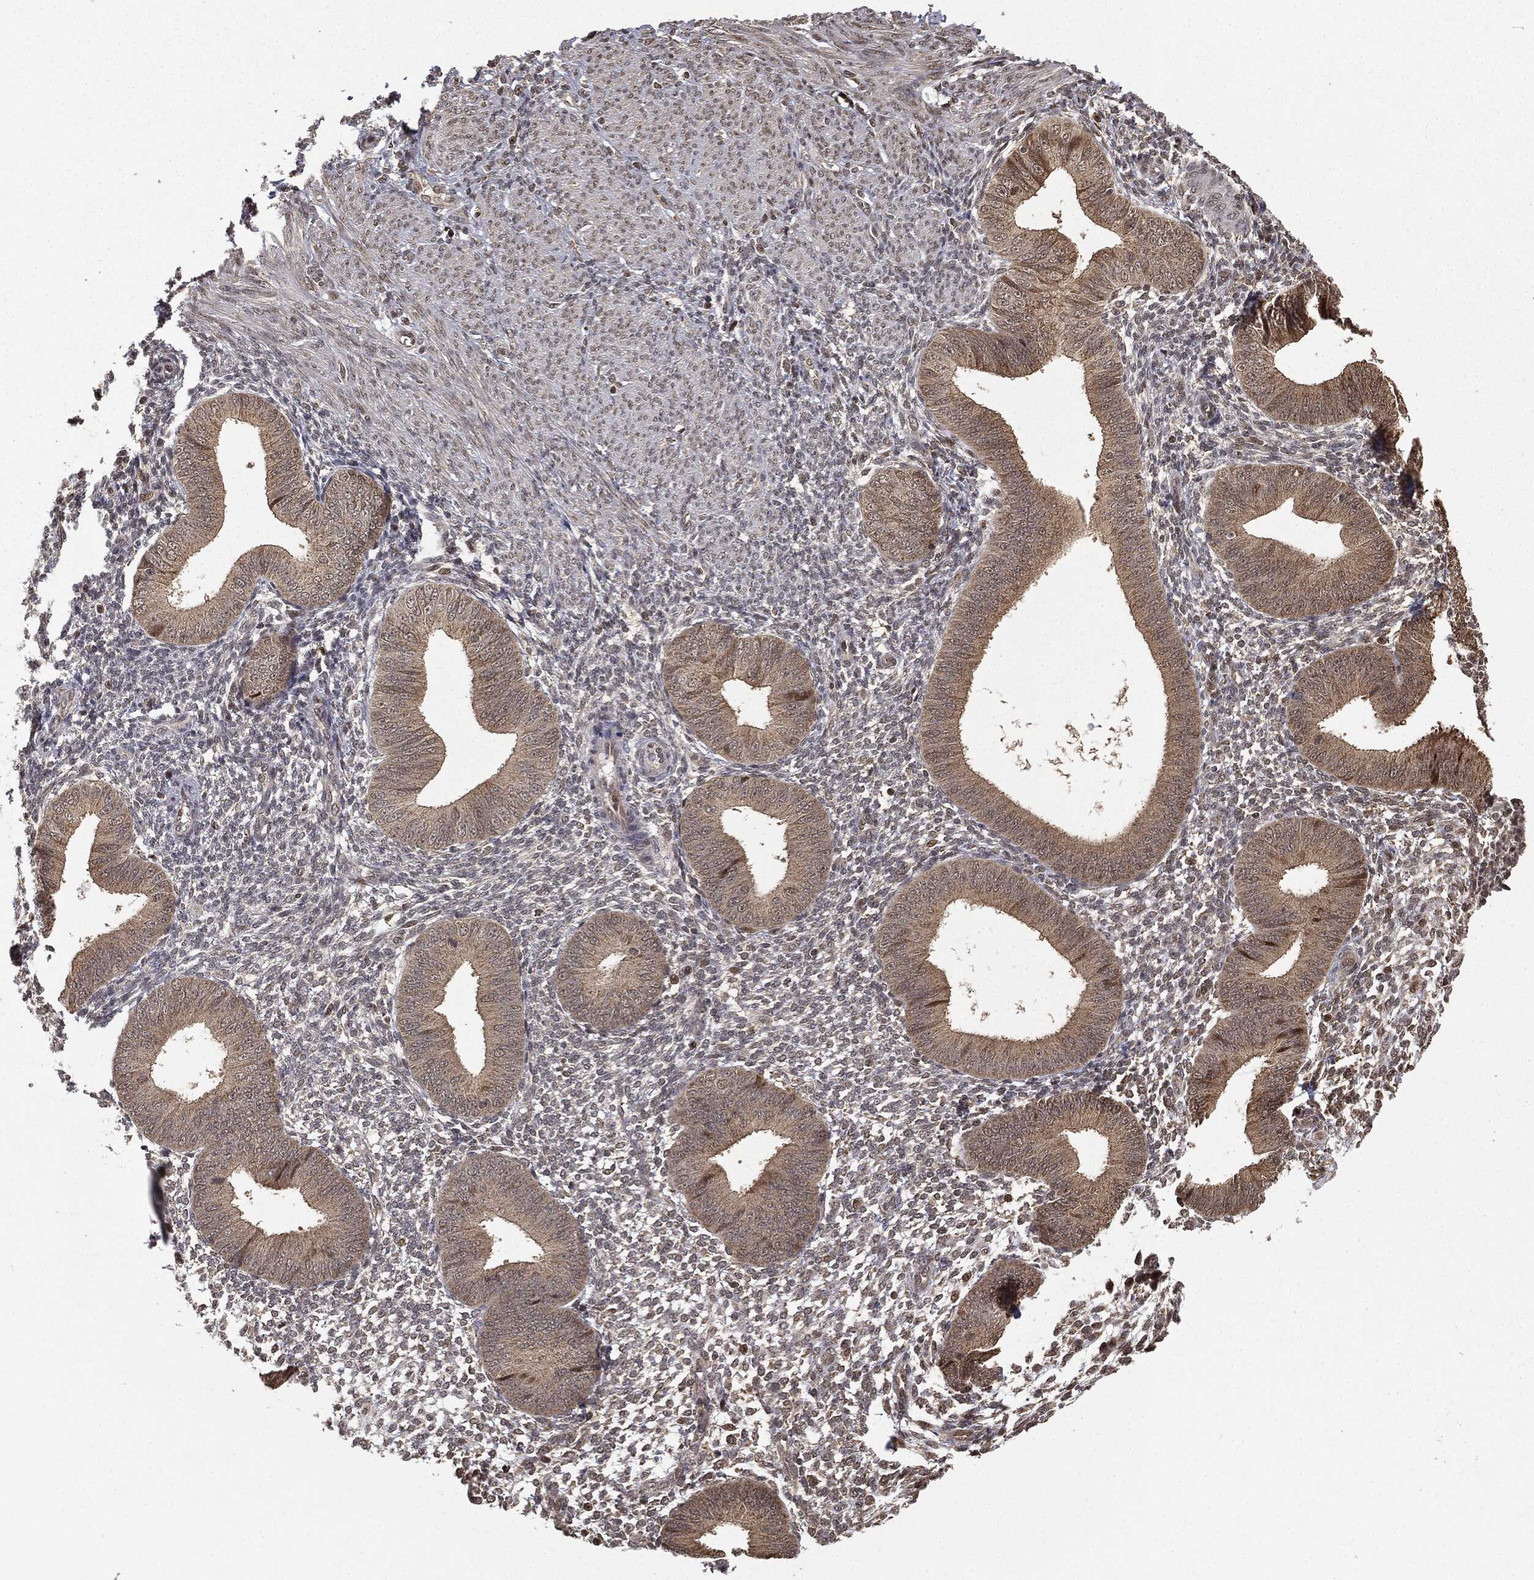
{"staining": {"intensity": "negative", "quantity": "none", "location": "none"}, "tissue": "endometrium", "cell_type": "Cells in endometrial stroma", "image_type": "normal", "snomed": [{"axis": "morphology", "description": "Normal tissue, NOS"}, {"axis": "topography", "description": "Endometrium"}], "caption": "DAB (3,3'-diaminobenzidine) immunohistochemical staining of unremarkable human endometrium exhibits no significant positivity in cells in endometrial stroma. (DAB immunohistochemistry with hematoxylin counter stain).", "gene": "ZNHIT6", "patient": {"sex": "female", "age": 39}}